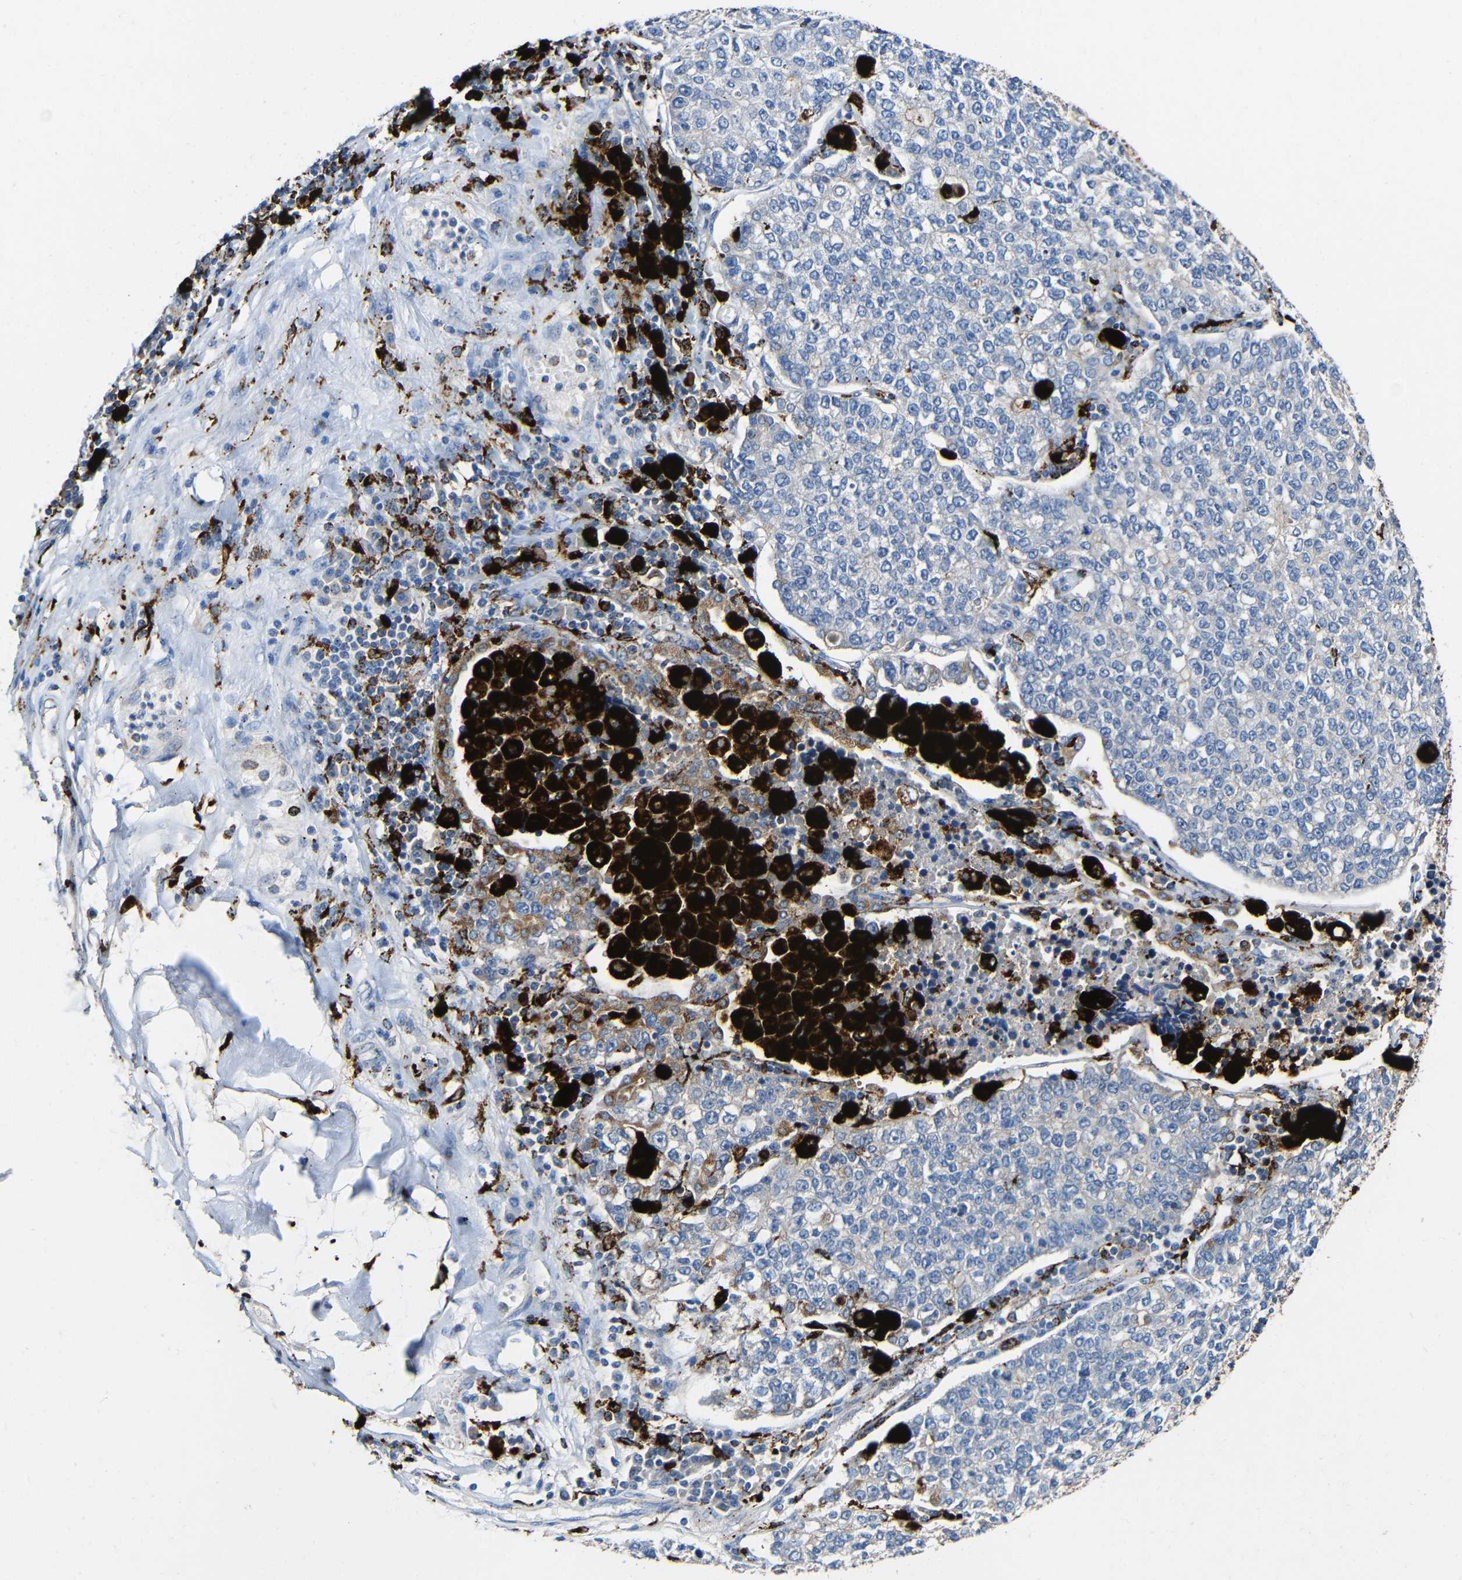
{"staining": {"intensity": "weak", "quantity": ">75%", "location": "cytoplasmic/membranous"}, "tissue": "lung cancer", "cell_type": "Tumor cells", "image_type": "cancer", "snomed": [{"axis": "morphology", "description": "Adenocarcinoma, NOS"}, {"axis": "topography", "description": "Lung"}], "caption": "Weak cytoplasmic/membranous positivity for a protein is seen in about >75% of tumor cells of lung cancer using immunohistochemistry (IHC).", "gene": "HLA-DMA", "patient": {"sex": "male", "age": 49}}